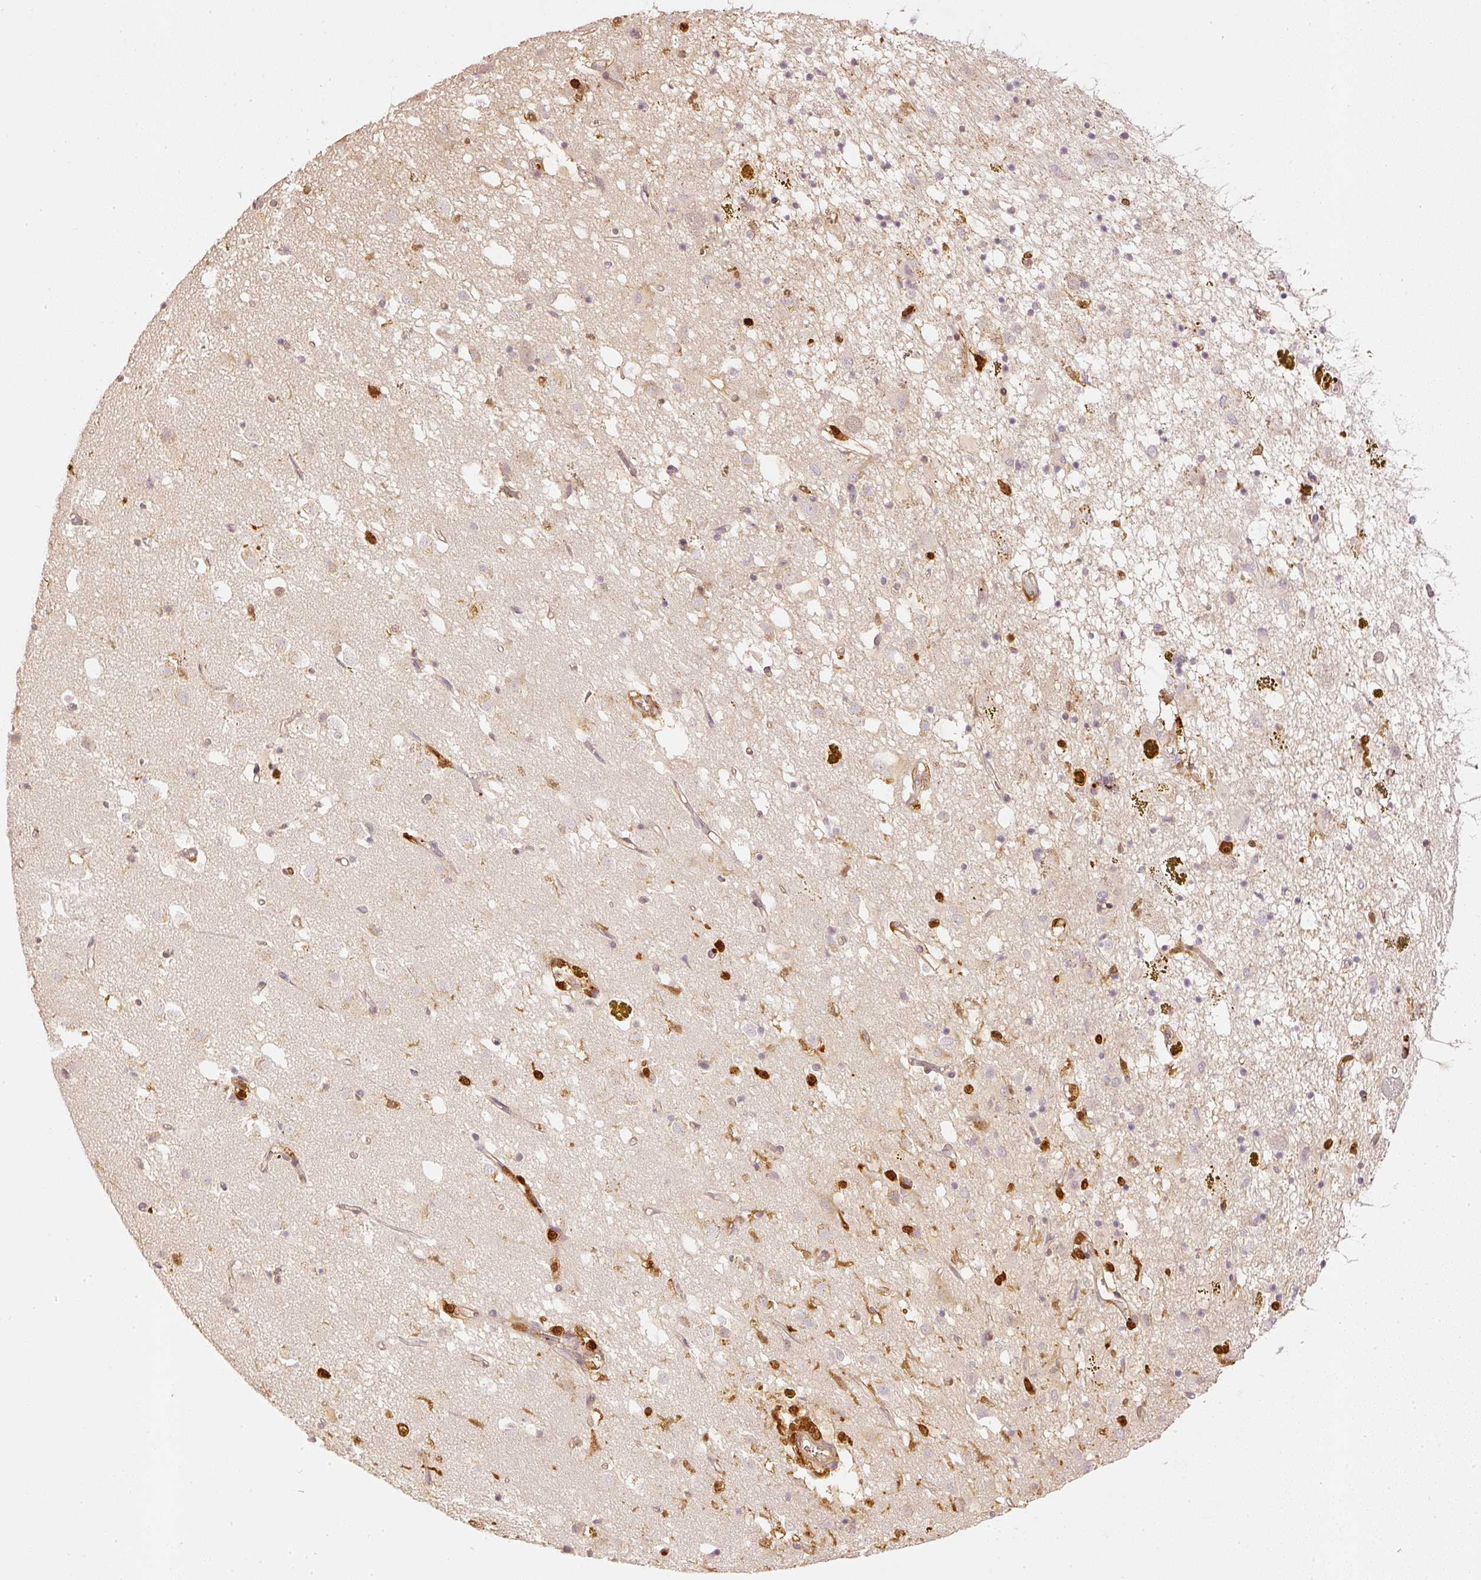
{"staining": {"intensity": "negative", "quantity": "none", "location": "none"}, "tissue": "caudate", "cell_type": "Glial cells", "image_type": "normal", "snomed": [{"axis": "morphology", "description": "Normal tissue, NOS"}, {"axis": "topography", "description": "Lateral ventricle wall"}], "caption": "Immunohistochemical staining of benign human caudate displays no significant expression in glial cells. The staining was performed using DAB to visualize the protein expression in brown, while the nuclei were stained in blue with hematoxylin (Magnification: 20x).", "gene": "PFN1", "patient": {"sex": "male", "age": 58}}